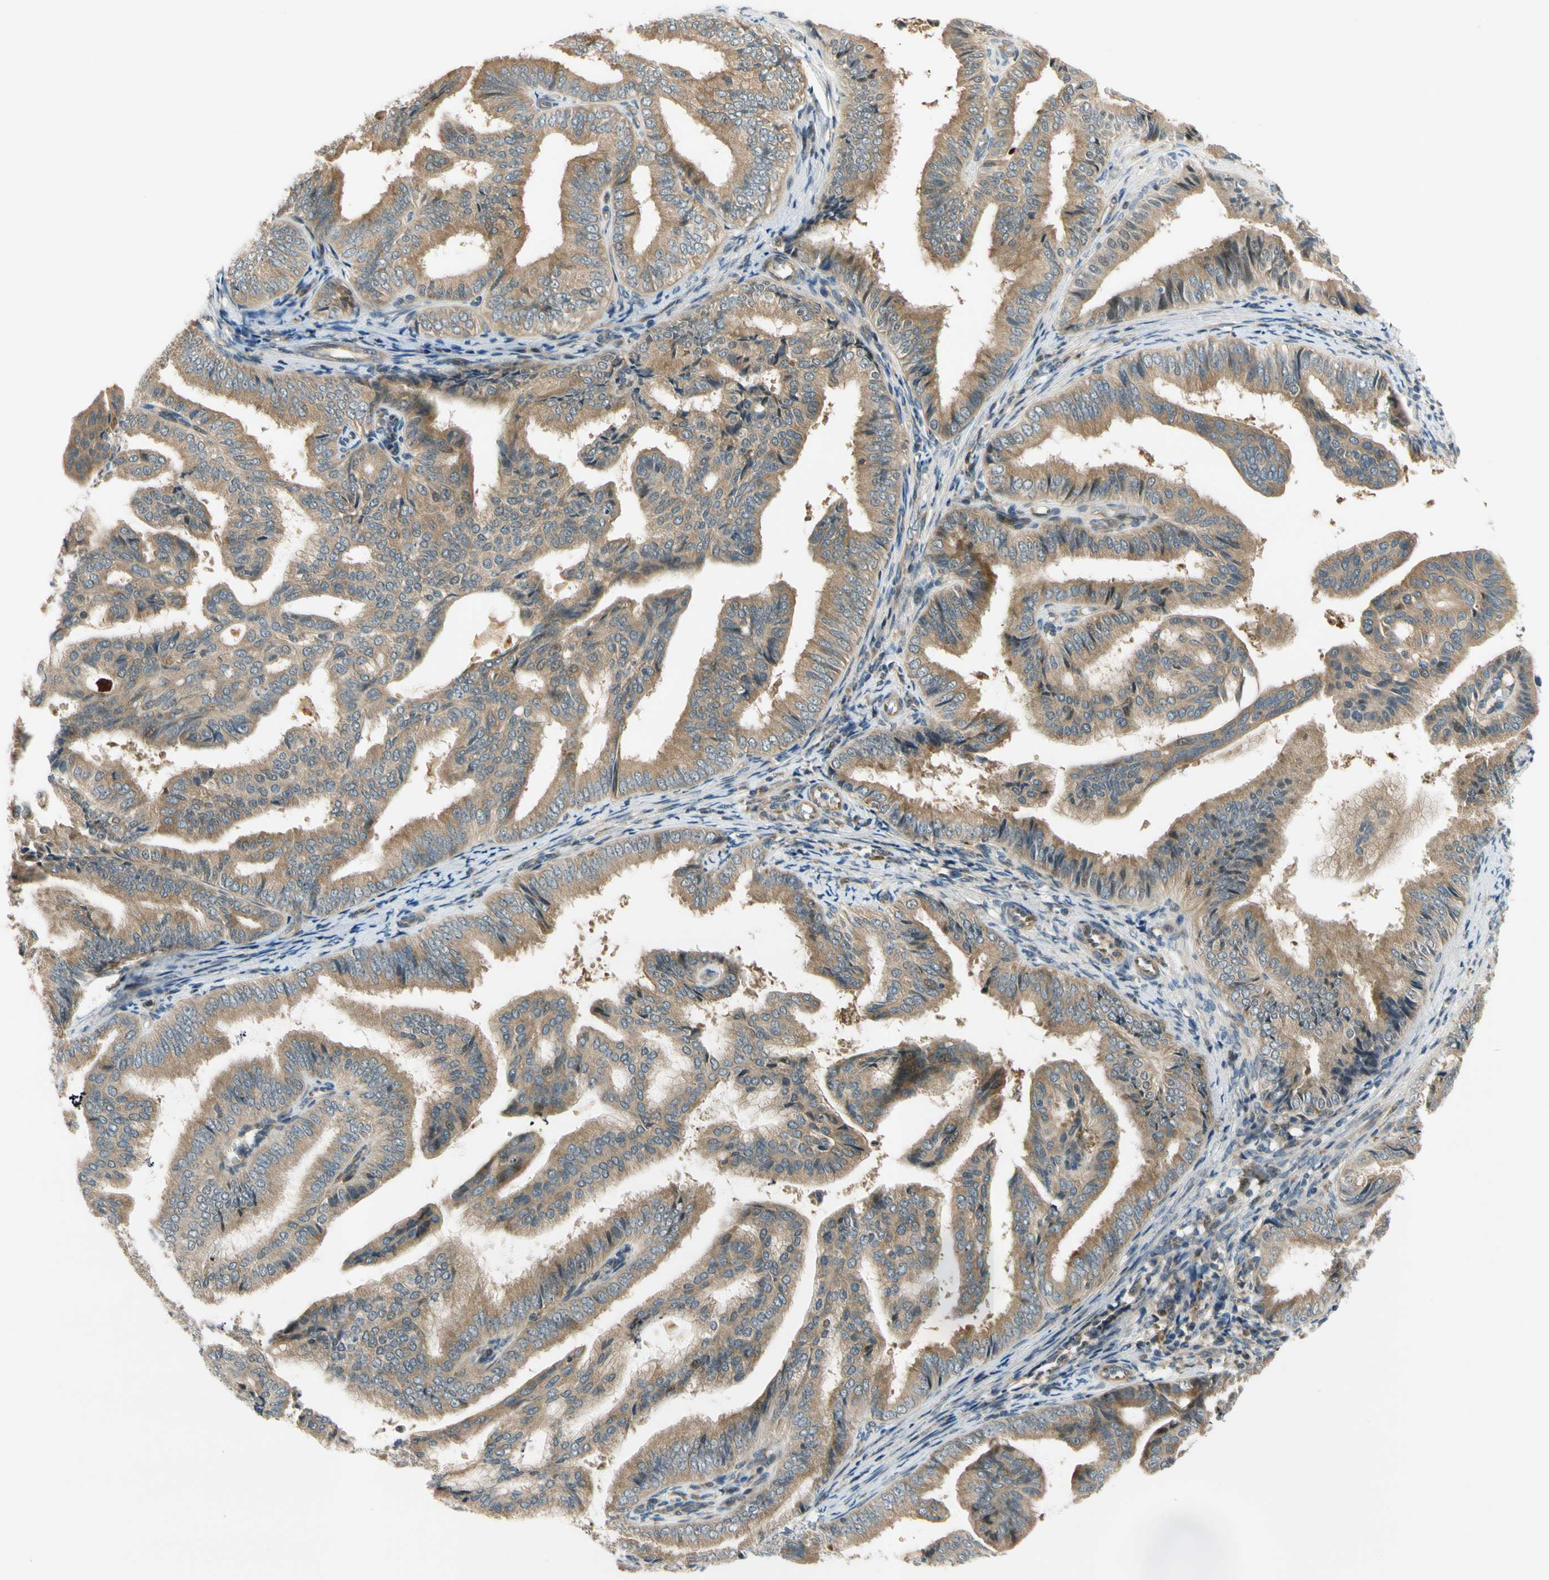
{"staining": {"intensity": "weak", "quantity": ">75%", "location": "cytoplasmic/membranous"}, "tissue": "endometrial cancer", "cell_type": "Tumor cells", "image_type": "cancer", "snomed": [{"axis": "morphology", "description": "Adenocarcinoma, NOS"}, {"axis": "topography", "description": "Endometrium"}], "caption": "Immunohistochemistry (IHC) of human endometrial adenocarcinoma displays low levels of weak cytoplasmic/membranous positivity in approximately >75% of tumor cells.", "gene": "GATD1", "patient": {"sex": "female", "age": 58}}